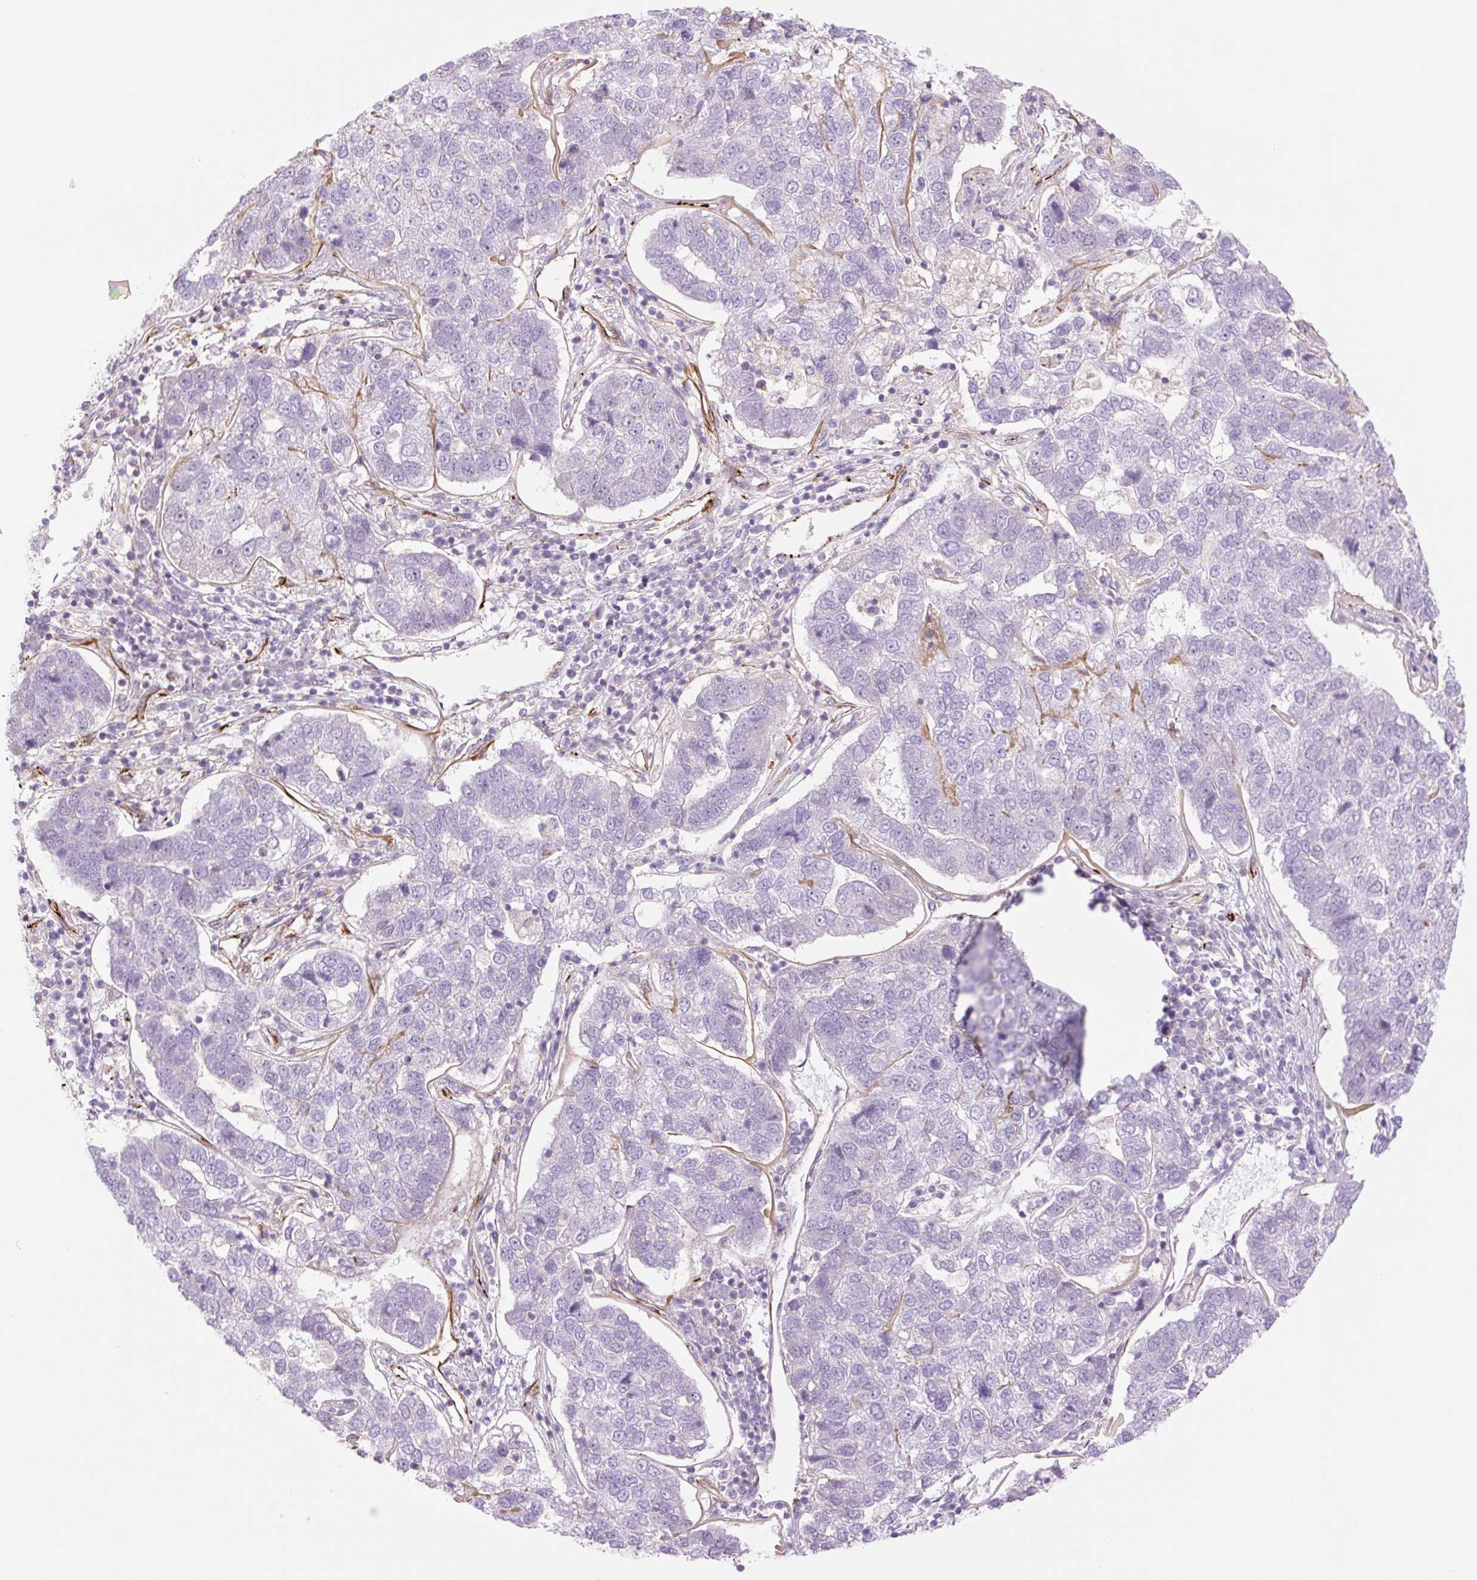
{"staining": {"intensity": "negative", "quantity": "none", "location": "none"}, "tissue": "pancreatic cancer", "cell_type": "Tumor cells", "image_type": "cancer", "snomed": [{"axis": "morphology", "description": "Adenocarcinoma, NOS"}, {"axis": "topography", "description": "Pancreas"}], "caption": "This is an immunohistochemistry image of adenocarcinoma (pancreatic). There is no positivity in tumor cells.", "gene": "ZFYVE21", "patient": {"sex": "female", "age": 61}}